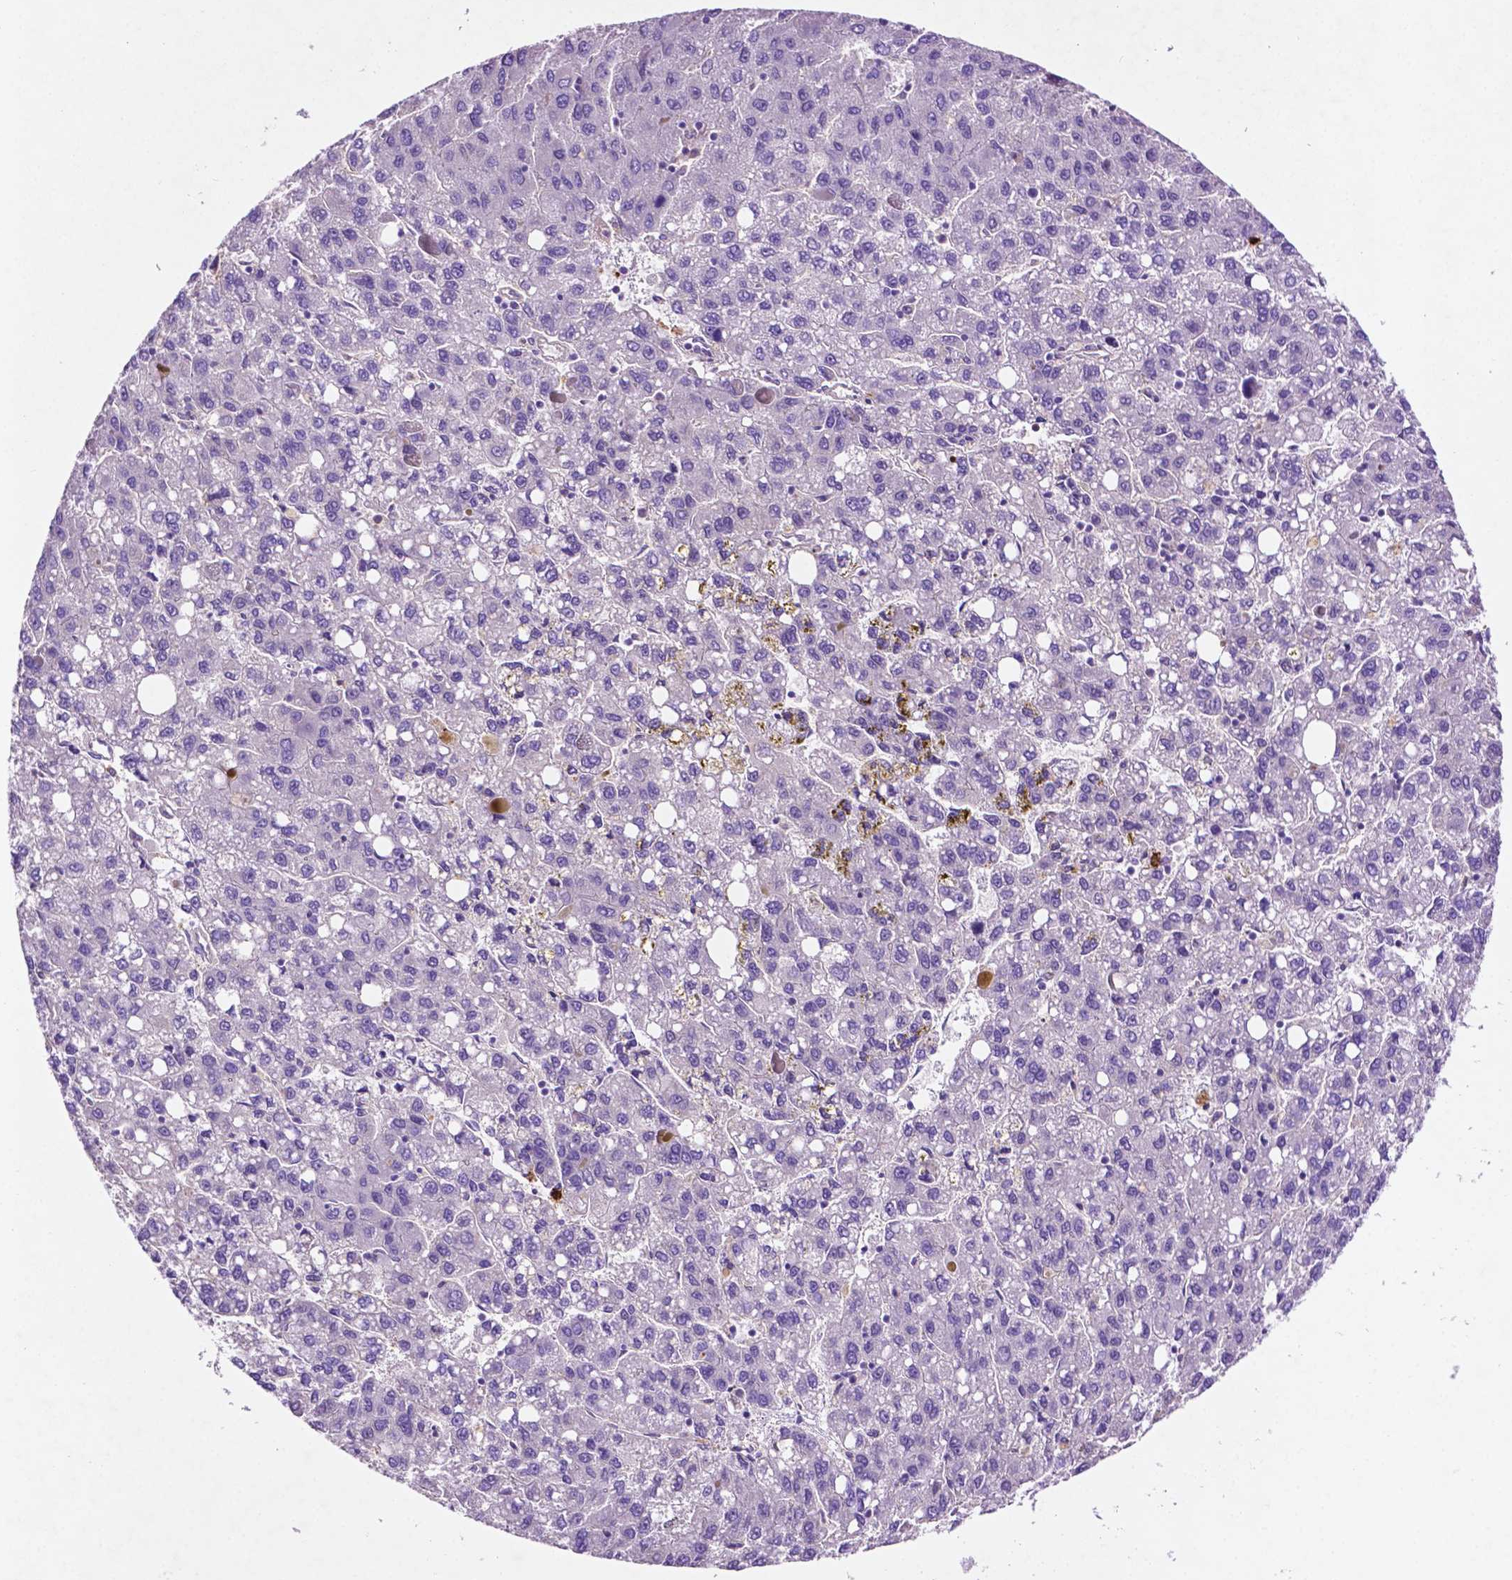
{"staining": {"intensity": "negative", "quantity": "none", "location": "none"}, "tissue": "liver cancer", "cell_type": "Tumor cells", "image_type": "cancer", "snomed": [{"axis": "morphology", "description": "Carcinoma, Hepatocellular, NOS"}, {"axis": "topography", "description": "Liver"}], "caption": "Tumor cells are negative for brown protein staining in hepatocellular carcinoma (liver).", "gene": "GDPD5", "patient": {"sex": "female", "age": 82}}